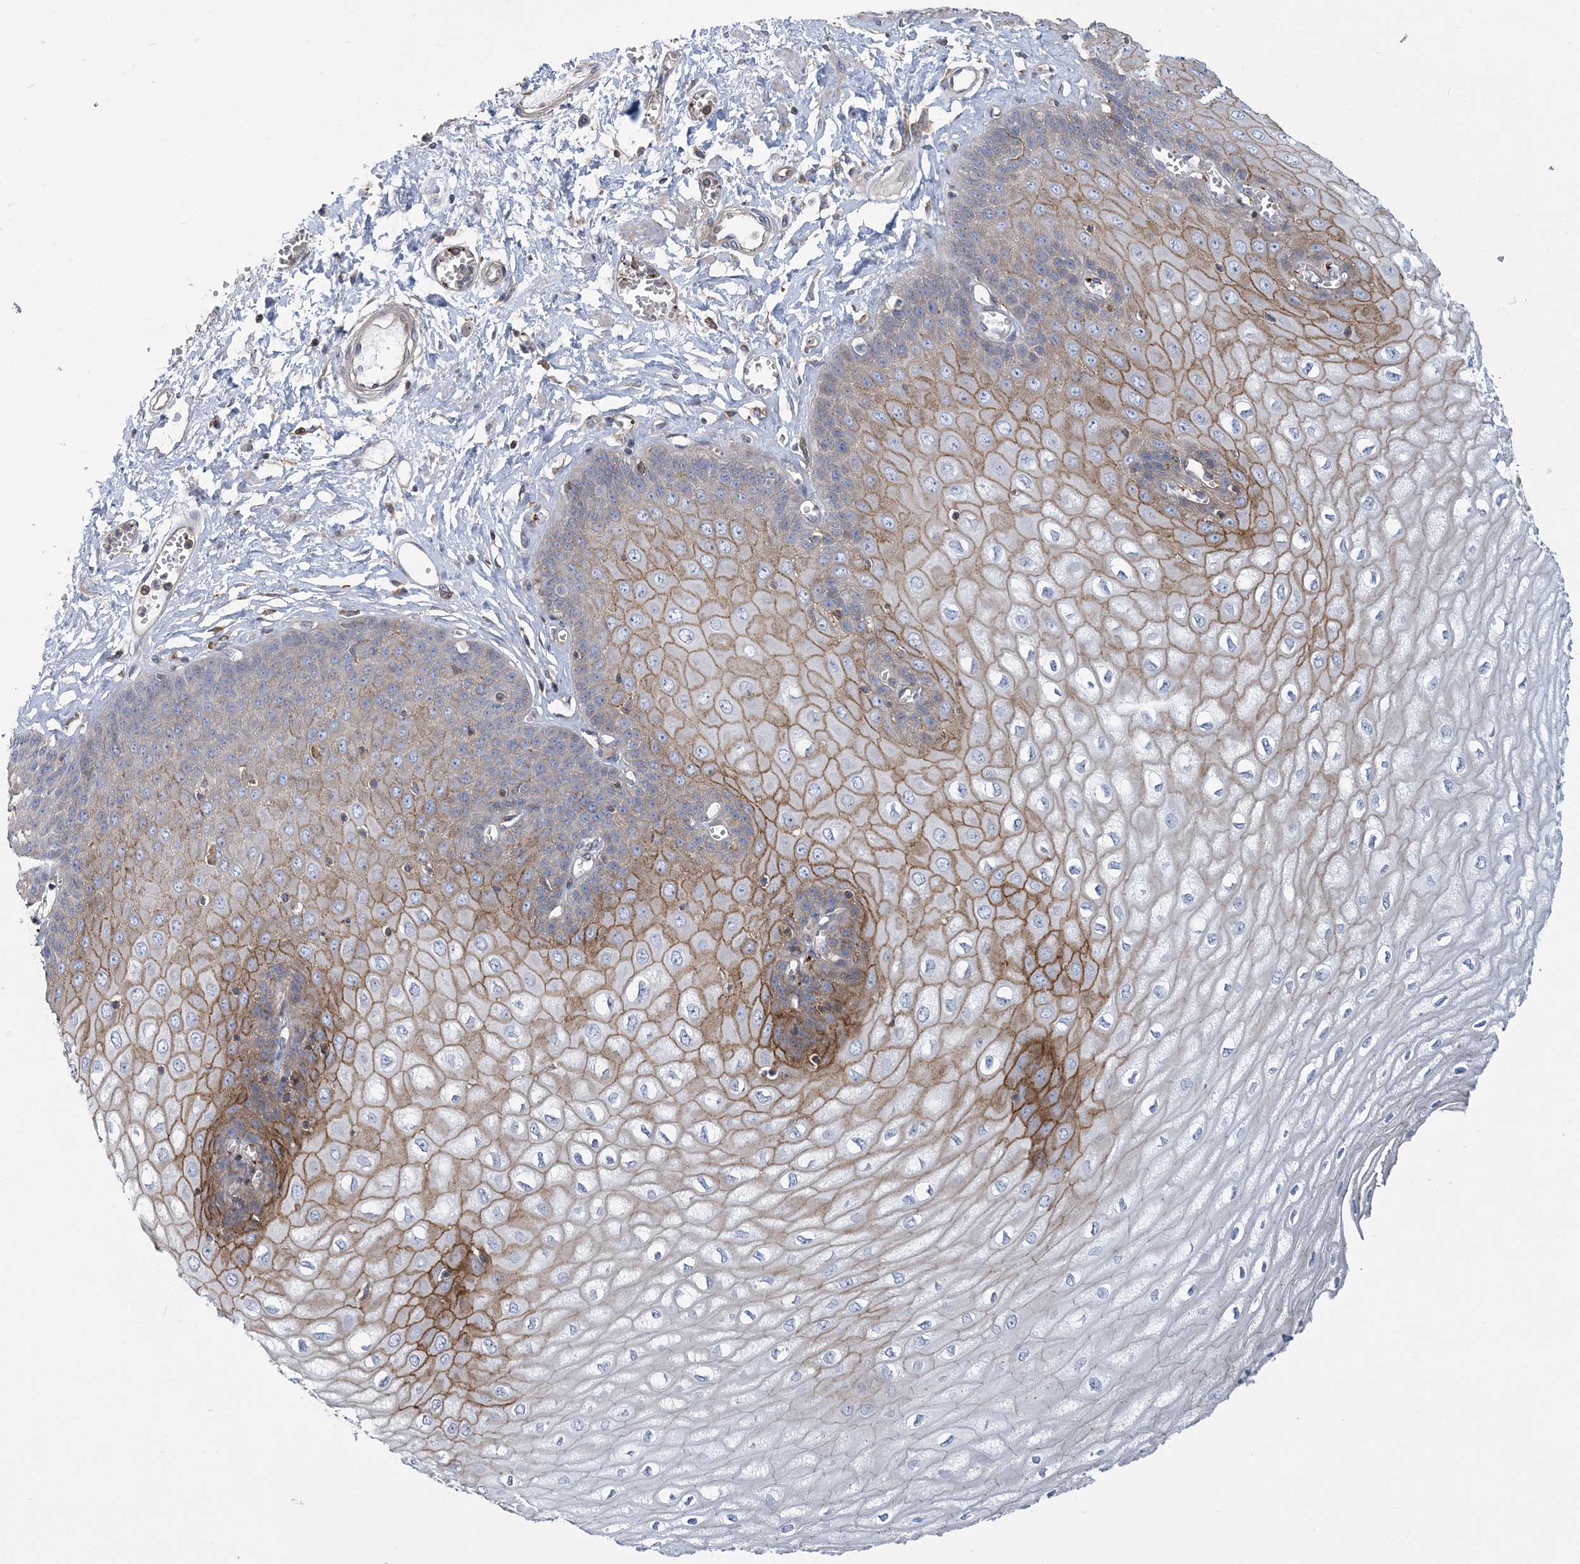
{"staining": {"intensity": "moderate", "quantity": "25%-75%", "location": "cytoplasmic/membranous"}, "tissue": "esophagus", "cell_type": "Squamous epithelial cells", "image_type": "normal", "snomed": [{"axis": "morphology", "description": "Normal tissue, NOS"}, {"axis": "topography", "description": "Esophagus"}], "caption": "Protein staining by IHC shows moderate cytoplasmic/membranous expression in about 25%-75% of squamous epithelial cells in benign esophagus. The staining is performed using DAB brown chromogen to label protein expression. The nuclei are counter-stained blue using hematoxylin.", "gene": "ARAP2", "patient": {"sex": "male", "age": 60}}